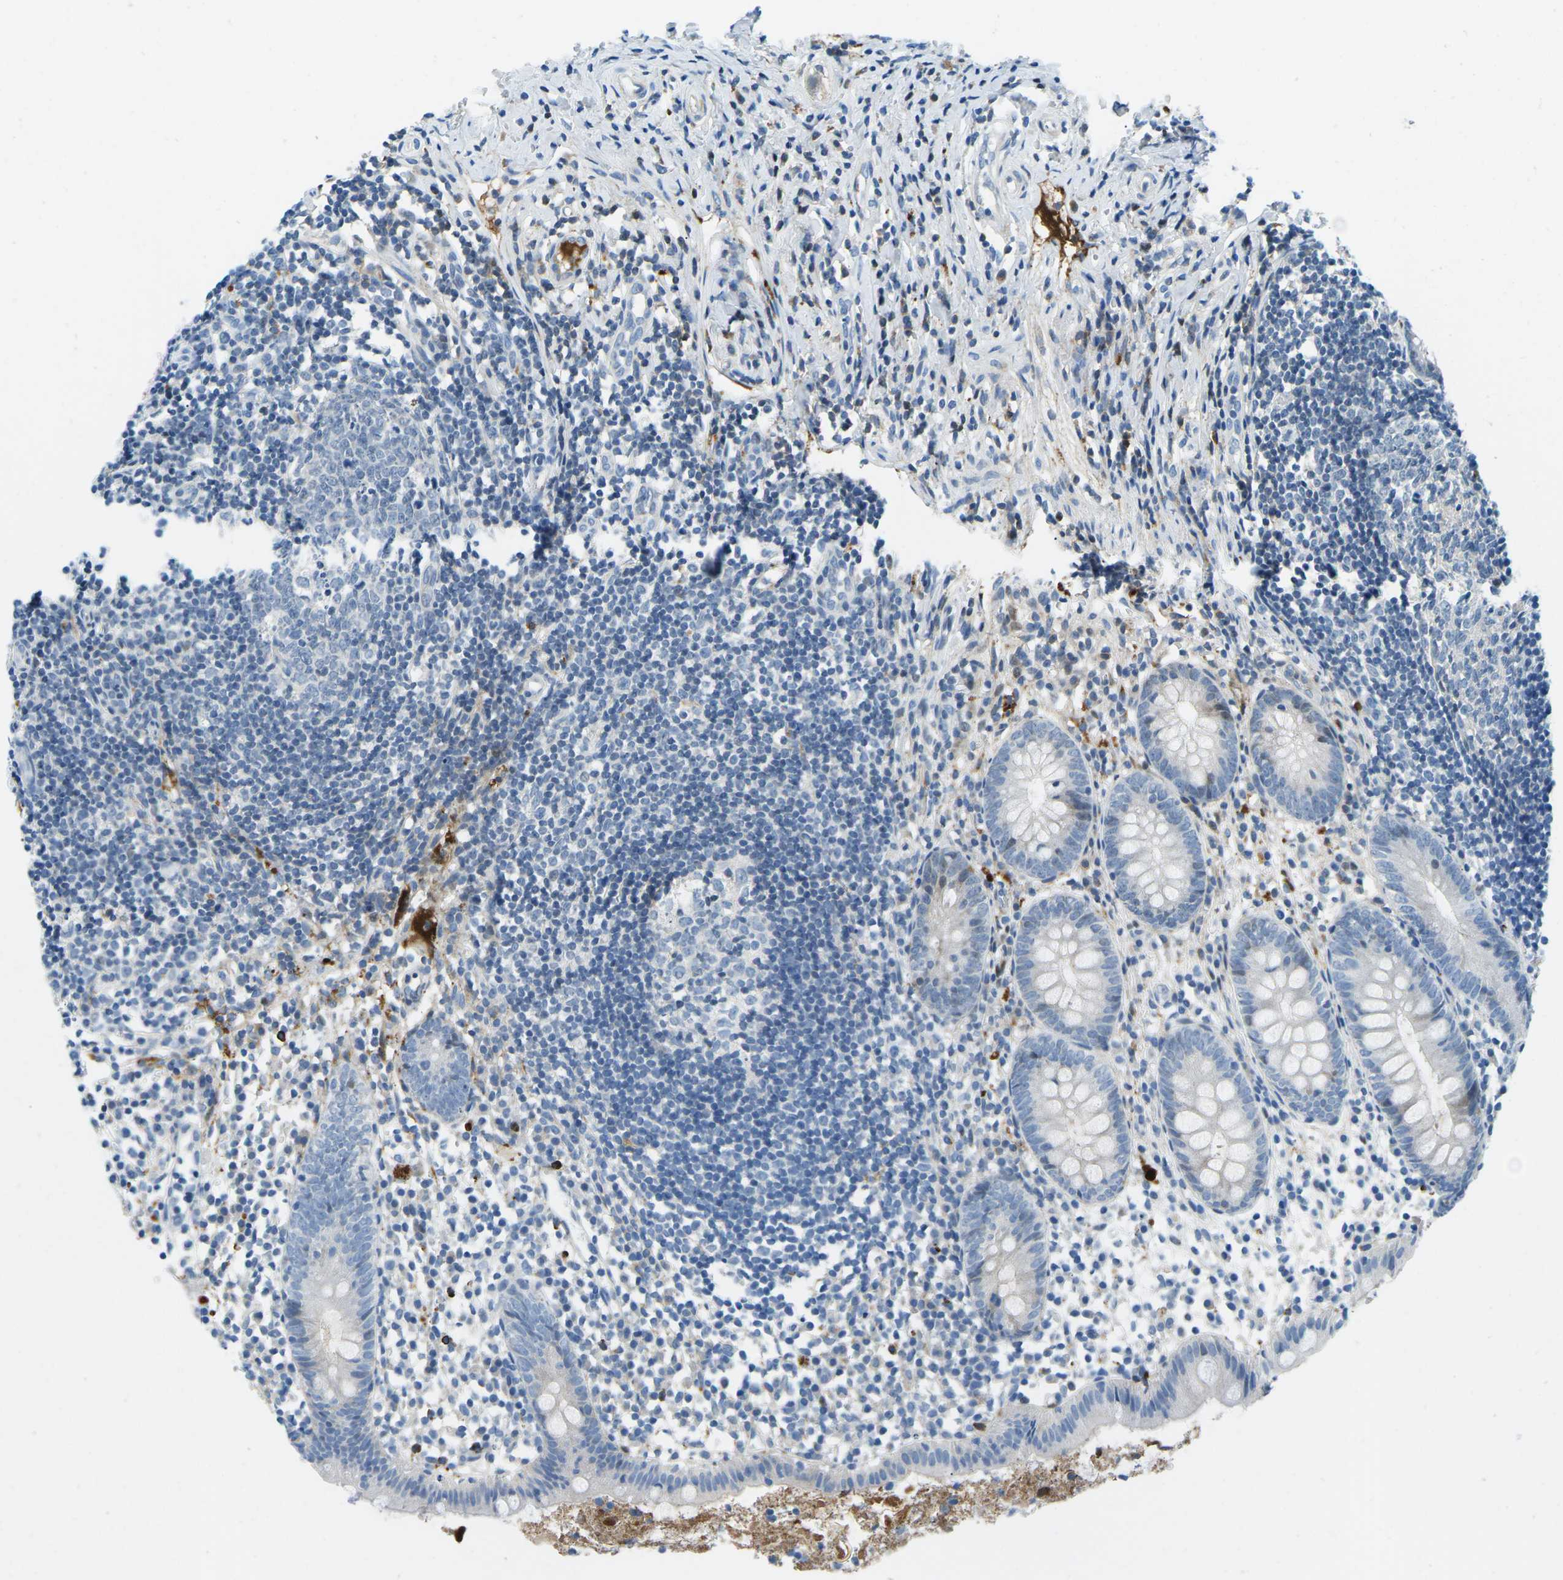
{"staining": {"intensity": "negative", "quantity": "none", "location": "none"}, "tissue": "appendix", "cell_type": "Glandular cells", "image_type": "normal", "snomed": [{"axis": "morphology", "description": "Normal tissue, NOS"}, {"axis": "topography", "description": "Appendix"}], "caption": "IHC of normal human appendix reveals no staining in glandular cells.", "gene": "CFB", "patient": {"sex": "female", "age": 20}}